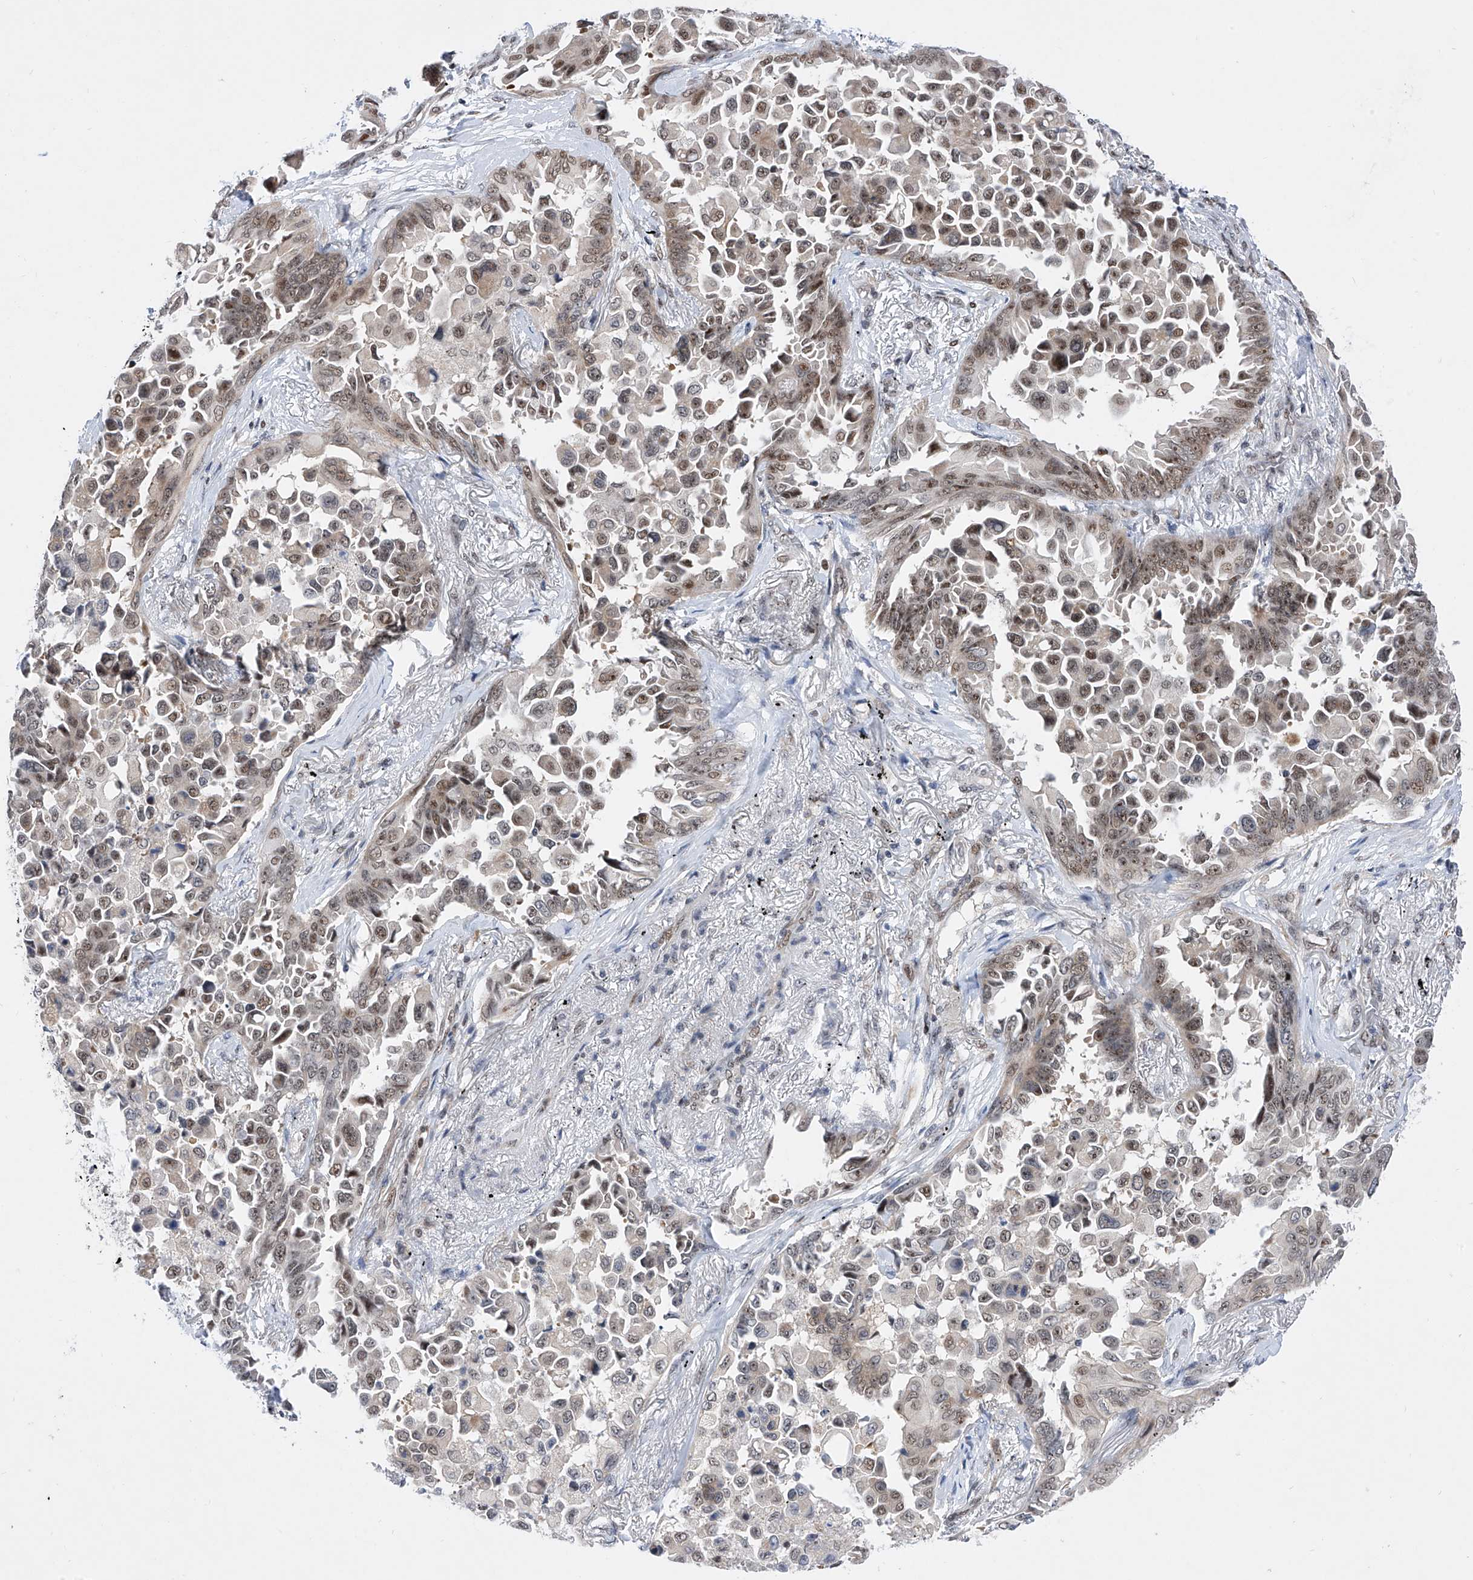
{"staining": {"intensity": "weak", "quantity": "25%-75%", "location": "nuclear"}, "tissue": "lung cancer", "cell_type": "Tumor cells", "image_type": "cancer", "snomed": [{"axis": "morphology", "description": "Adenocarcinoma, NOS"}, {"axis": "topography", "description": "Lung"}], "caption": "Human lung adenocarcinoma stained with a protein marker shows weak staining in tumor cells.", "gene": "RAD54L", "patient": {"sex": "female", "age": 67}}